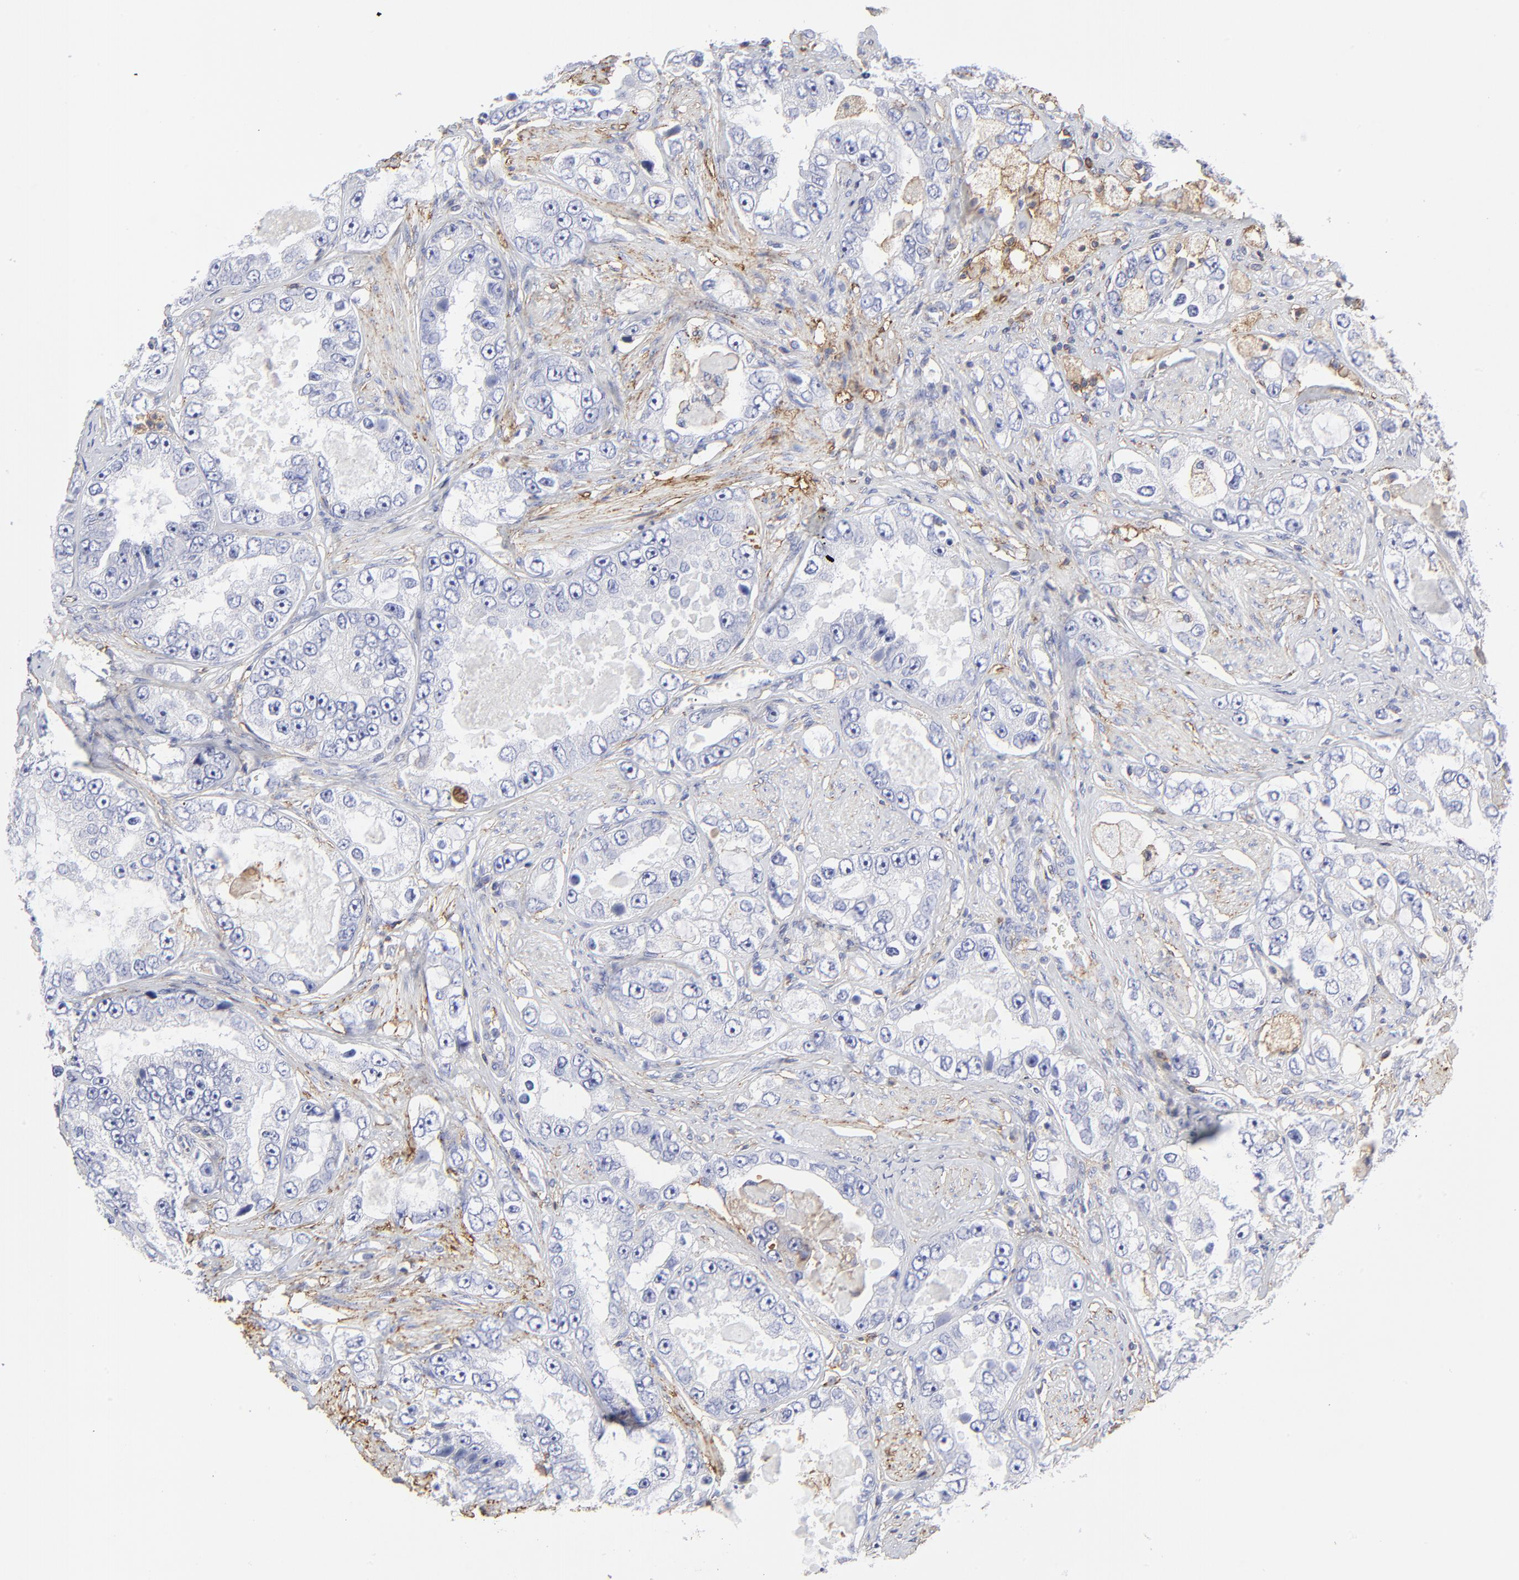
{"staining": {"intensity": "negative", "quantity": "none", "location": "none"}, "tissue": "prostate cancer", "cell_type": "Tumor cells", "image_type": "cancer", "snomed": [{"axis": "morphology", "description": "Adenocarcinoma, High grade"}, {"axis": "topography", "description": "Prostate"}], "caption": "Tumor cells show no significant protein staining in prostate high-grade adenocarcinoma. (DAB immunohistochemistry (IHC) visualized using brightfield microscopy, high magnification).", "gene": "ANXA6", "patient": {"sex": "male", "age": 63}}